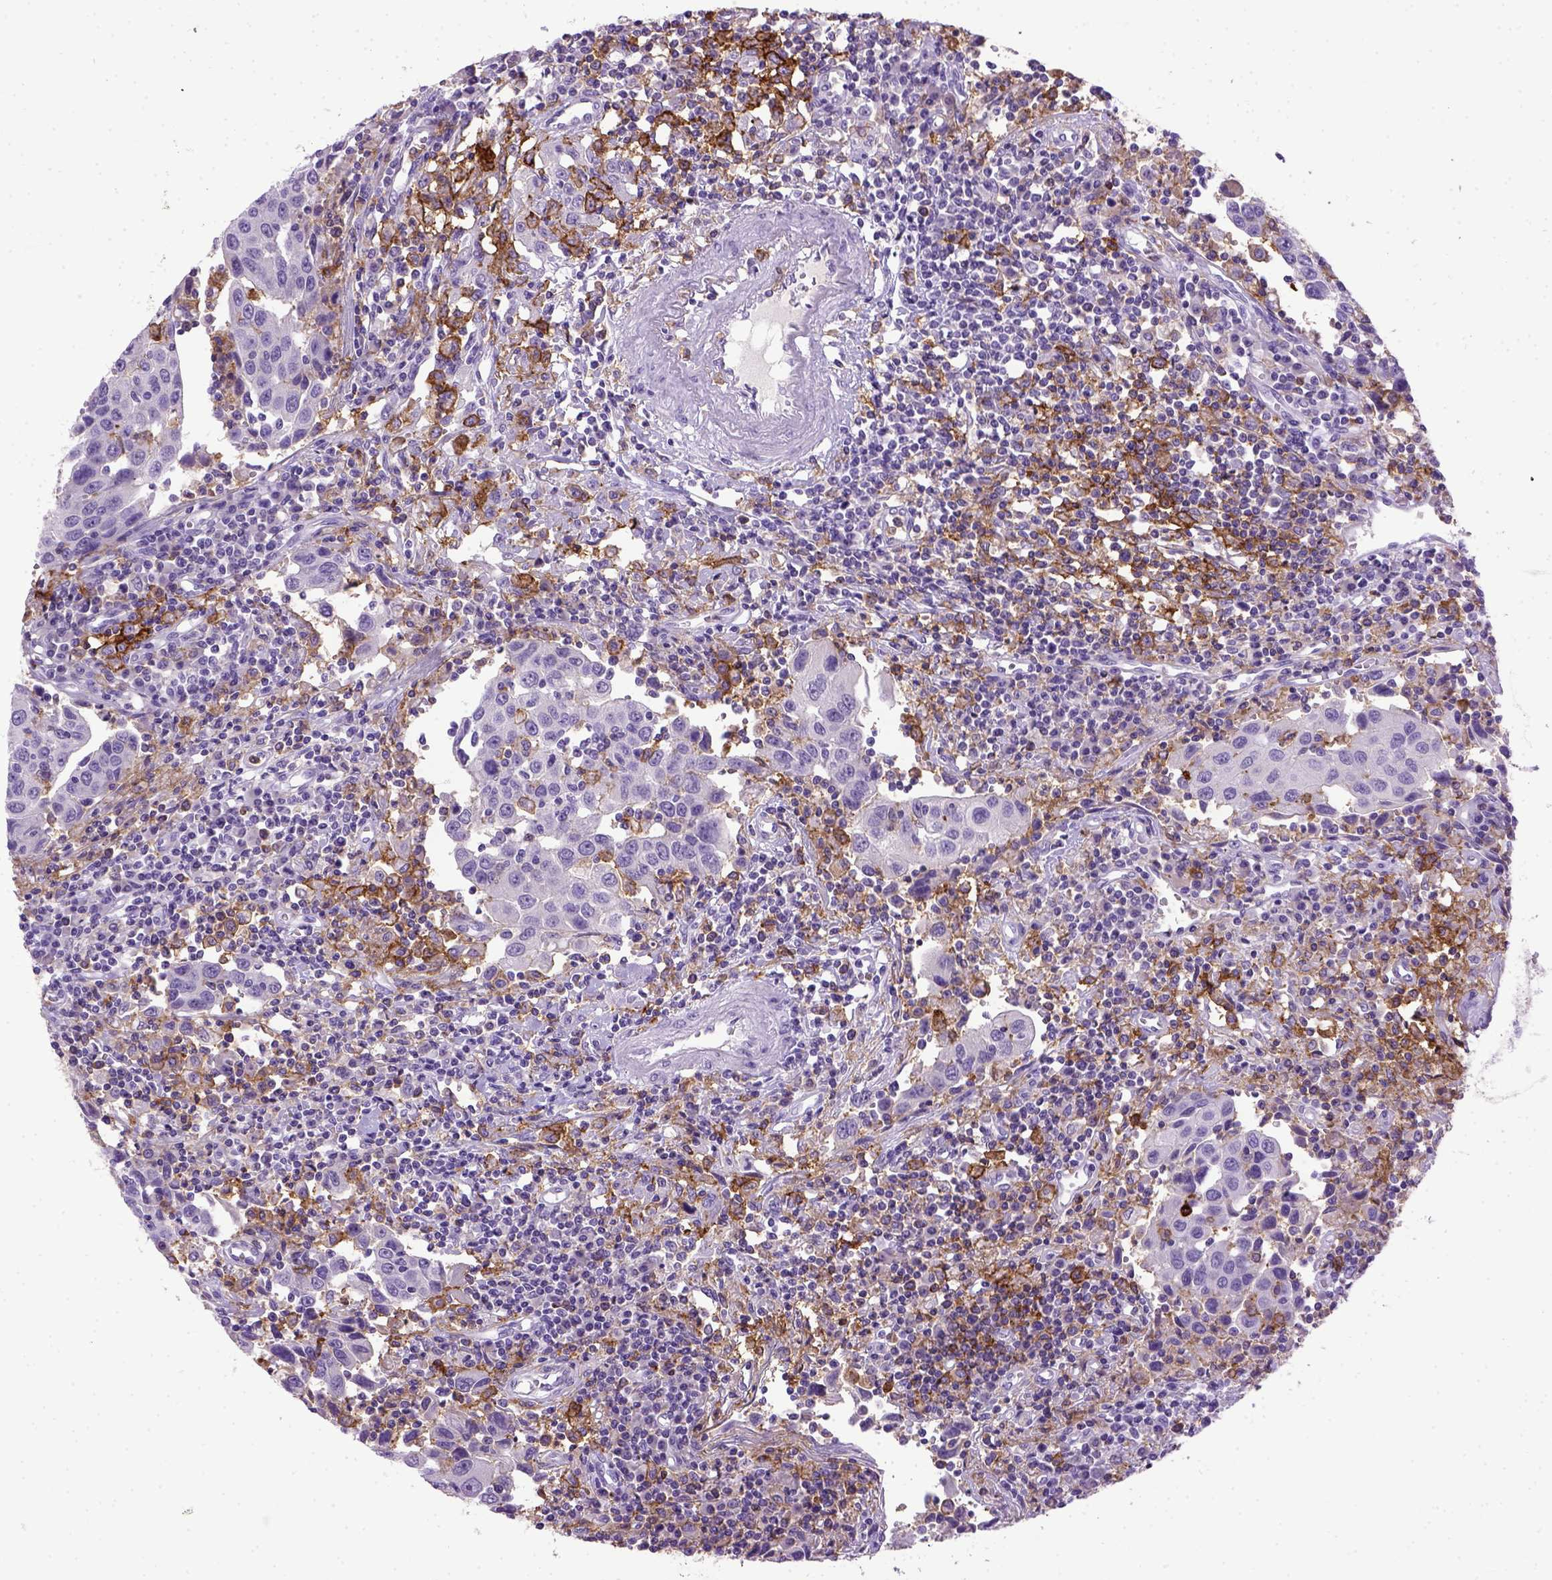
{"staining": {"intensity": "negative", "quantity": "none", "location": "none"}, "tissue": "urothelial cancer", "cell_type": "Tumor cells", "image_type": "cancer", "snomed": [{"axis": "morphology", "description": "Urothelial carcinoma, High grade"}, {"axis": "topography", "description": "Urinary bladder"}], "caption": "Immunohistochemistry (IHC) of urothelial cancer shows no staining in tumor cells. (DAB (3,3'-diaminobenzidine) immunohistochemistry, high magnification).", "gene": "ITGAX", "patient": {"sex": "female", "age": 85}}